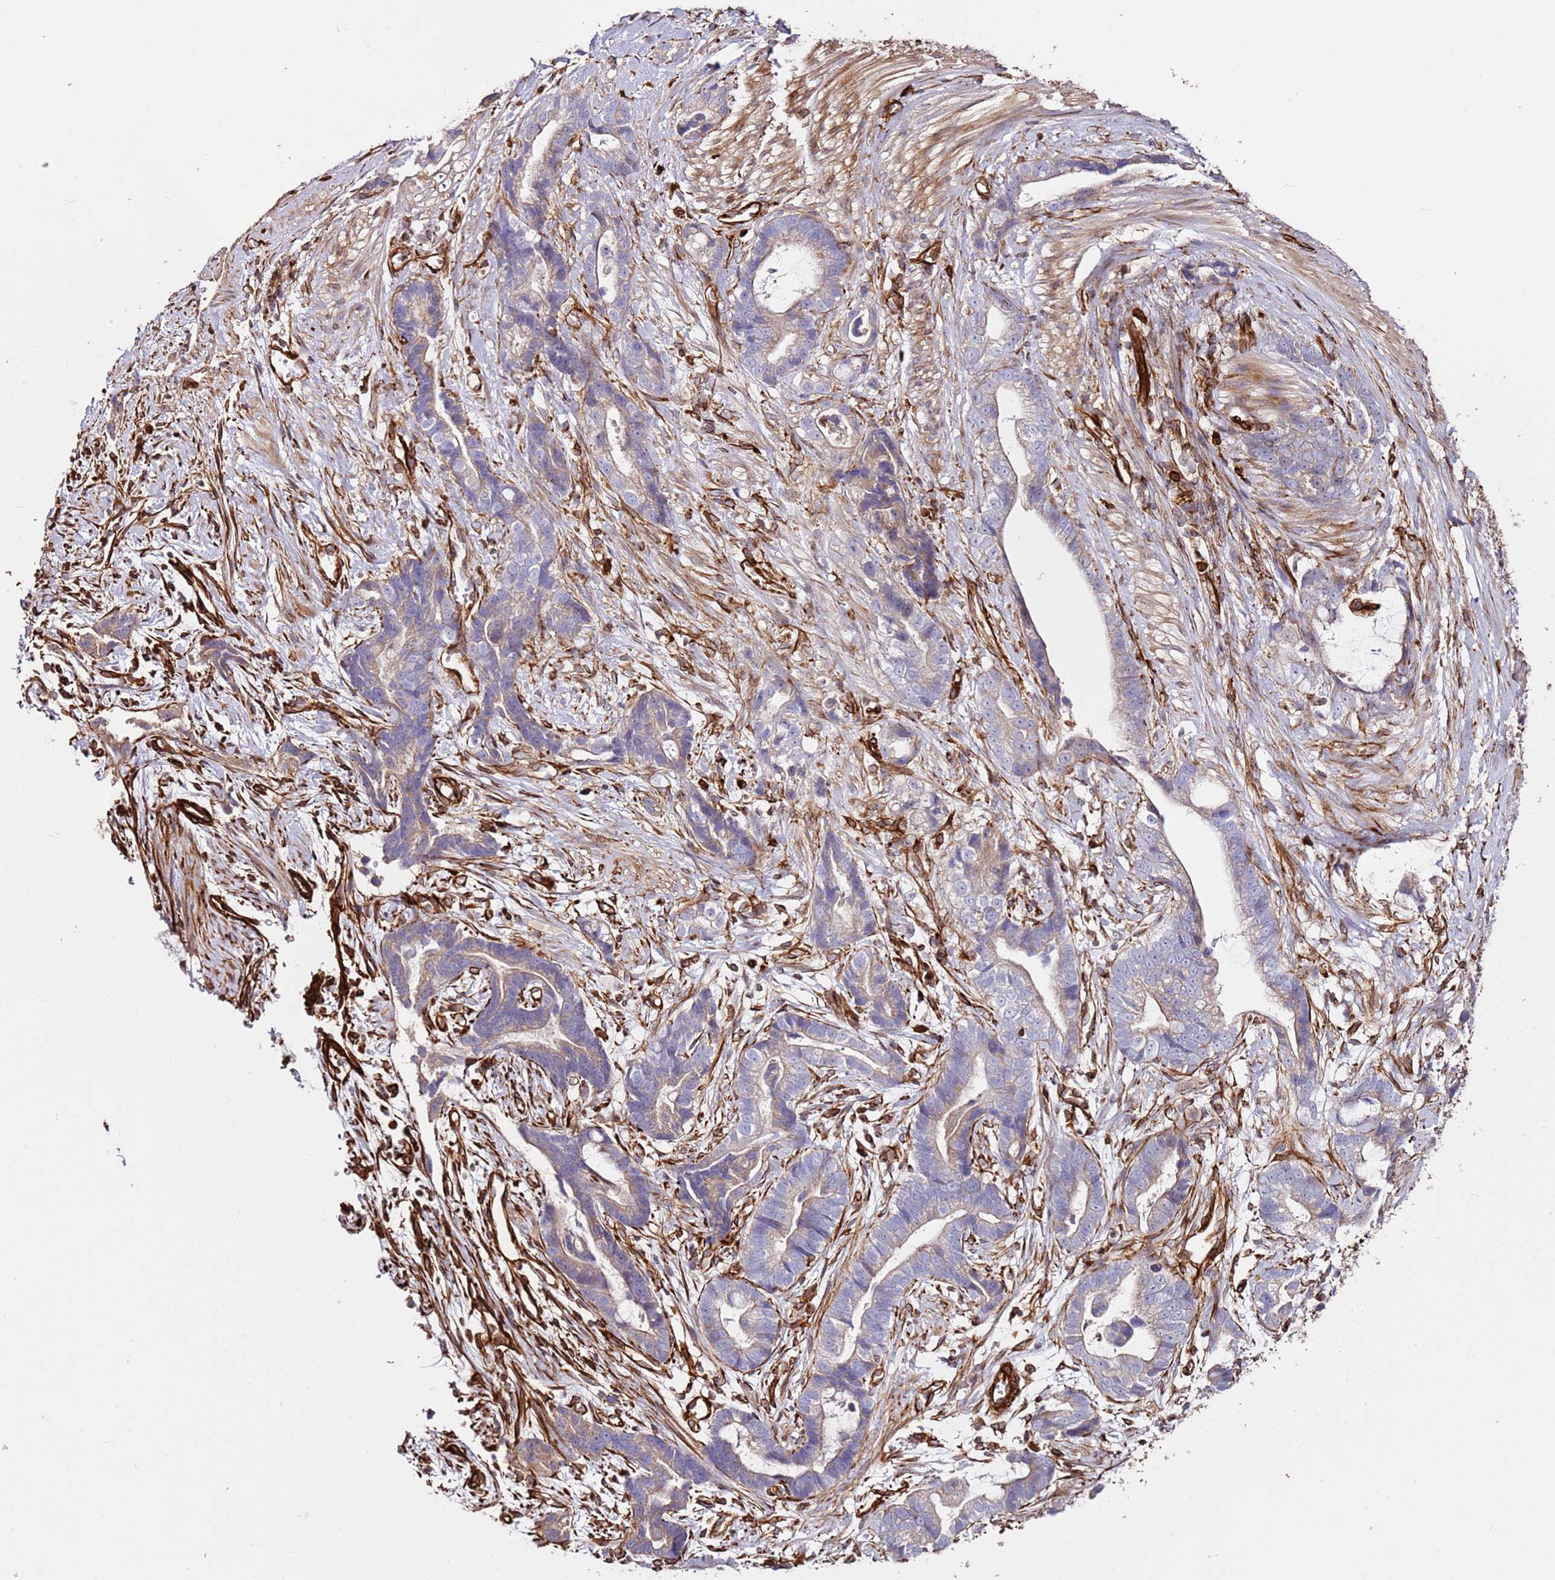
{"staining": {"intensity": "negative", "quantity": "none", "location": "none"}, "tissue": "stomach cancer", "cell_type": "Tumor cells", "image_type": "cancer", "snomed": [{"axis": "morphology", "description": "Adenocarcinoma, NOS"}, {"axis": "topography", "description": "Stomach"}], "caption": "High magnification brightfield microscopy of stomach adenocarcinoma stained with DAB (3,3'-diaminobenzidine) (brown) and counterstained with hematoxylin (blue): tumor cells show no significant positivity.", "gene": "MRGPRE", "patient": {"sex": "male", "age": 55}}